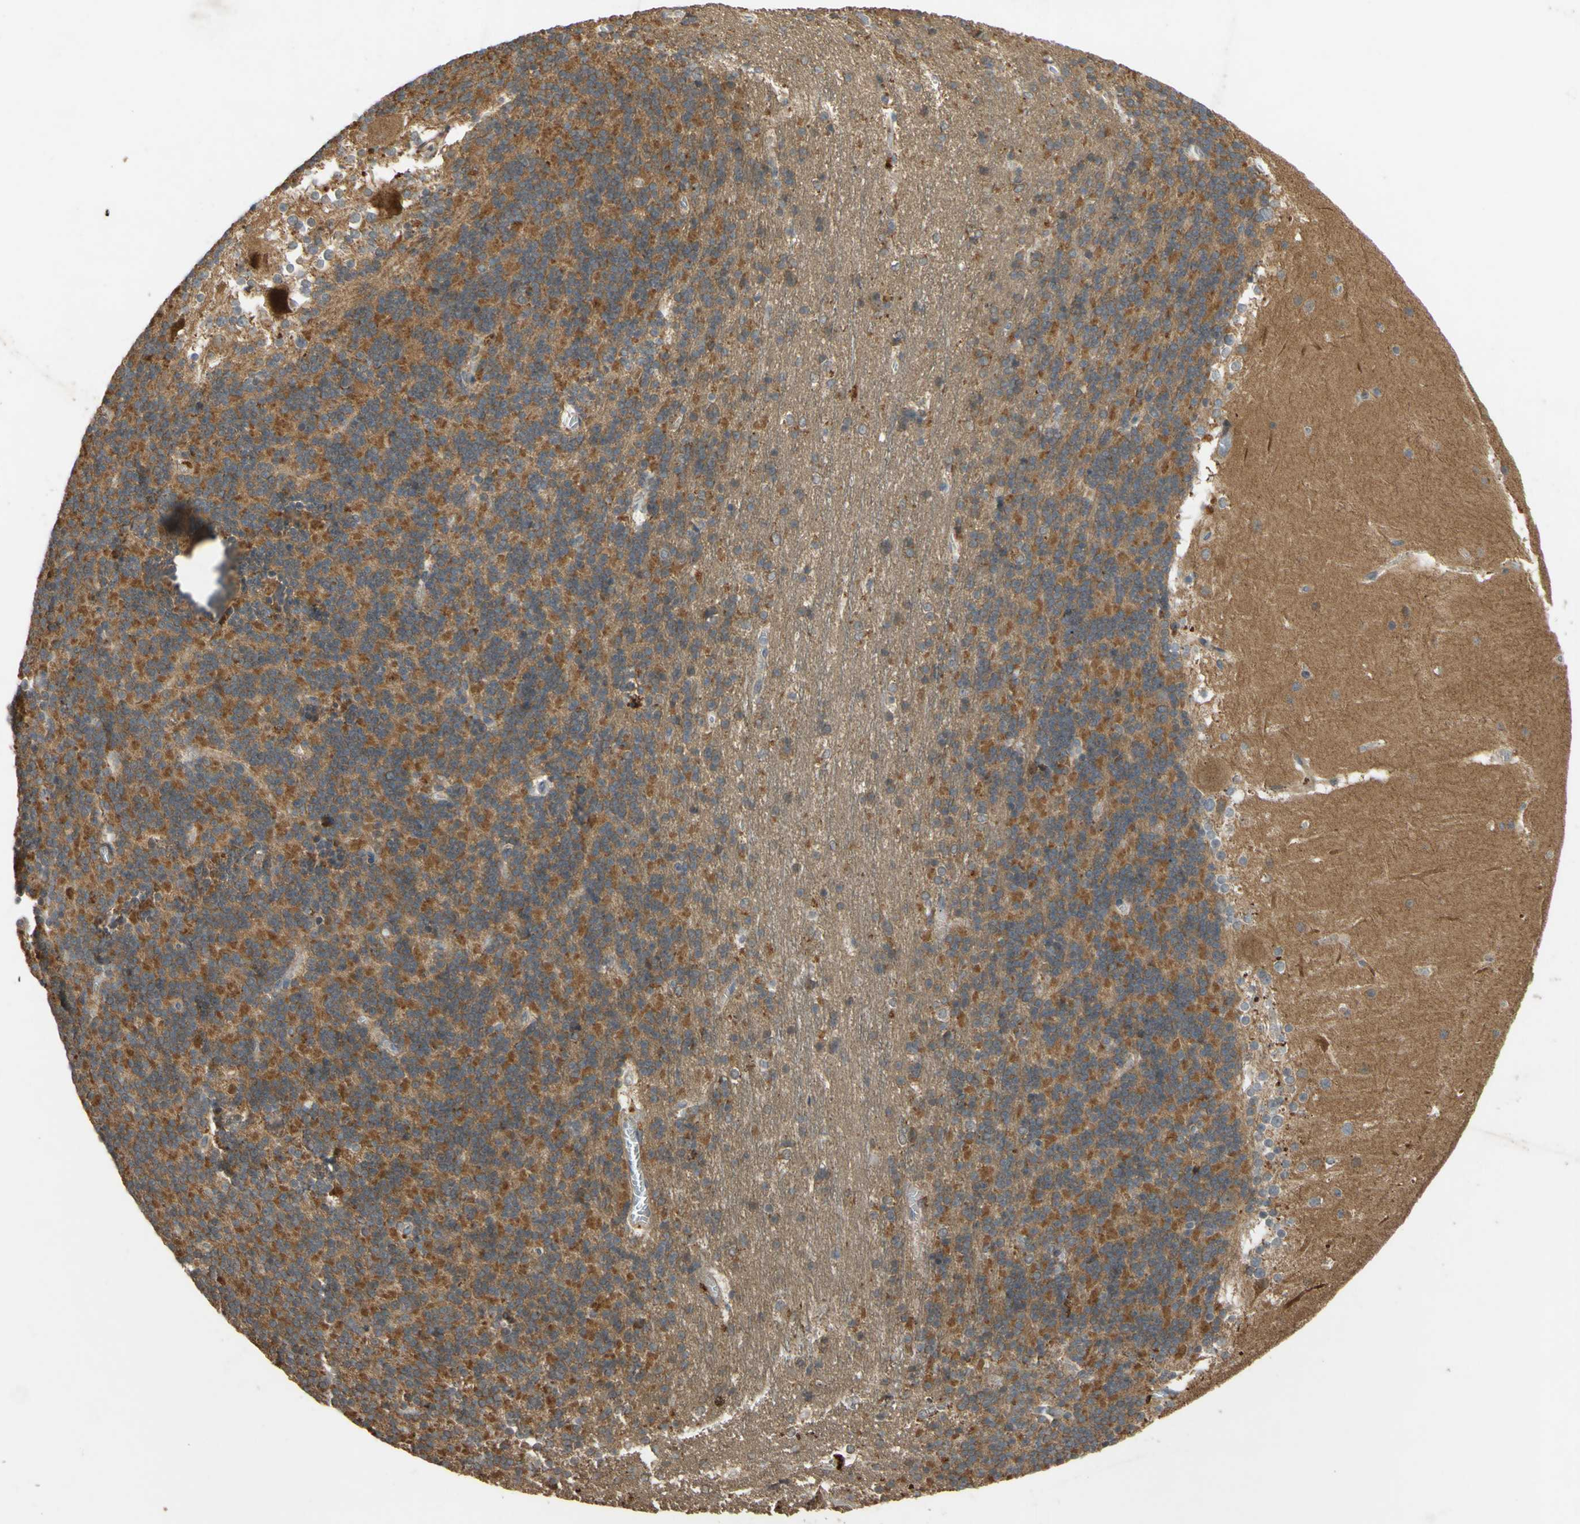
{"staining": {"intensity": "moderate", "quantity": "25%-75%", "location": "cytoplasmic/membranous"}, "tissue": "cerebellum", "cell_type": "Cells in granular layer", "image_type": "normal", "snomed": [{"axis": "morphology", "description": "Normal tissue, NOS"}, {"axis": "topography", "description": "Cerebellum"}], "caption": "Immunohistochemistry (IHC) image of benign cerebellum: human cerebellum stained using immunohistochemistry (IHC) exhibits medium levels of moderate protein expression localized specifically in the cytoplasmic/membranous of cells in granular layer, appearing as a cytoplasmic/membranous brown color.", "gene": "PARD6A", "patient": {"sex": "female", "age": 19}}